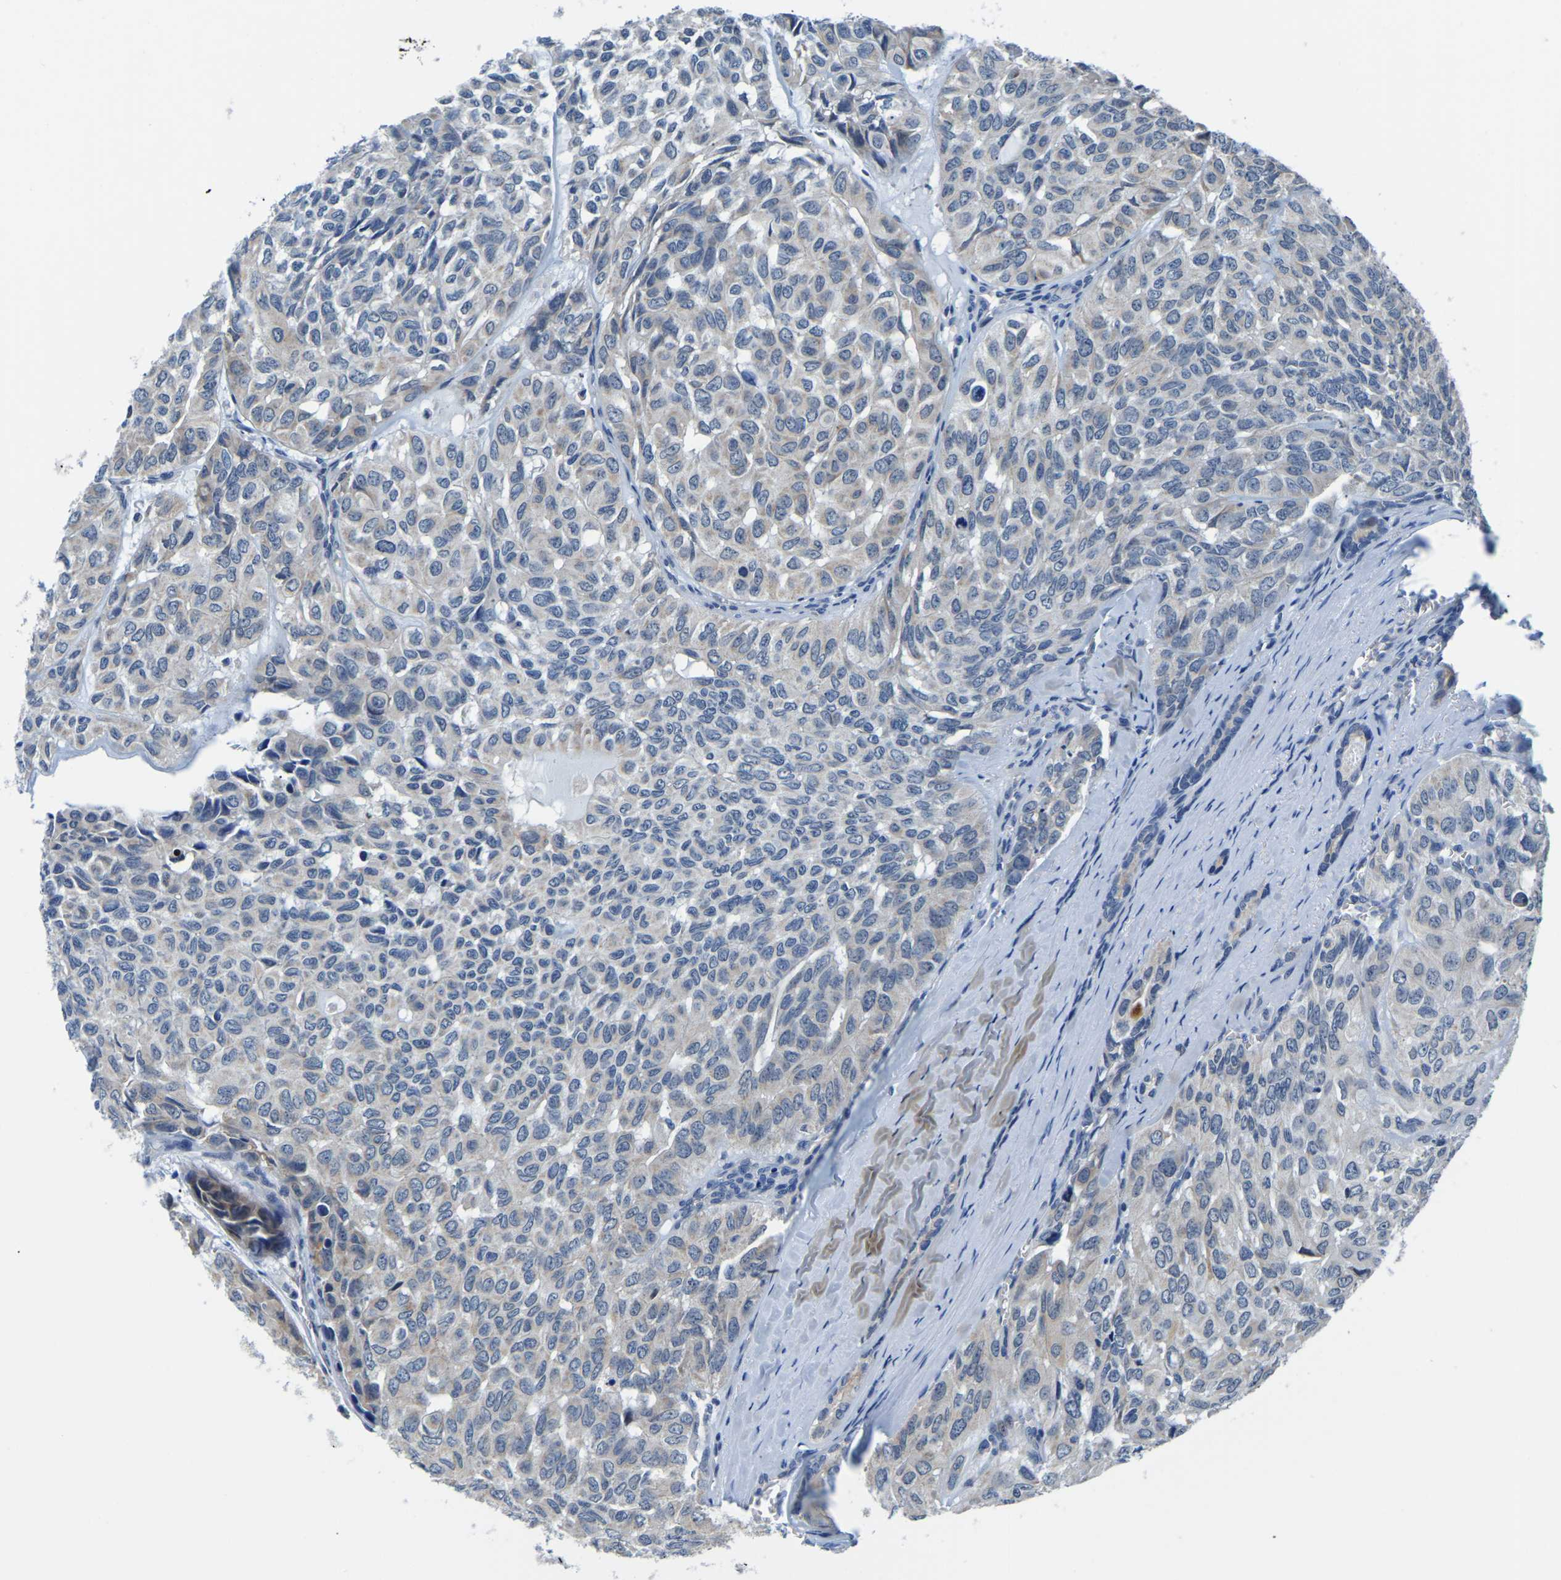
{"staining": {"intensity": "negative", "quantity": "none", "location": "none"}, "tissue": "head and neck cancer", "cell_type": "Tumor cells", "image_type": "cancer", "snomed": [{"axis": "morphology", "description": "Adenocarcinoma, NOS"}, {"axis": "topography", "description": "Salivary gland, NOS"}, {"axis": "topography", "description": "Head-Neck"}], "caption": "A high-resolution image shows immunohistochemistry staining of head and neck adenocarcinoma, which reveals no significant staining in tumor cells.", "gene": "LIAS", "patient": {"sex": "female", "age": 76}}